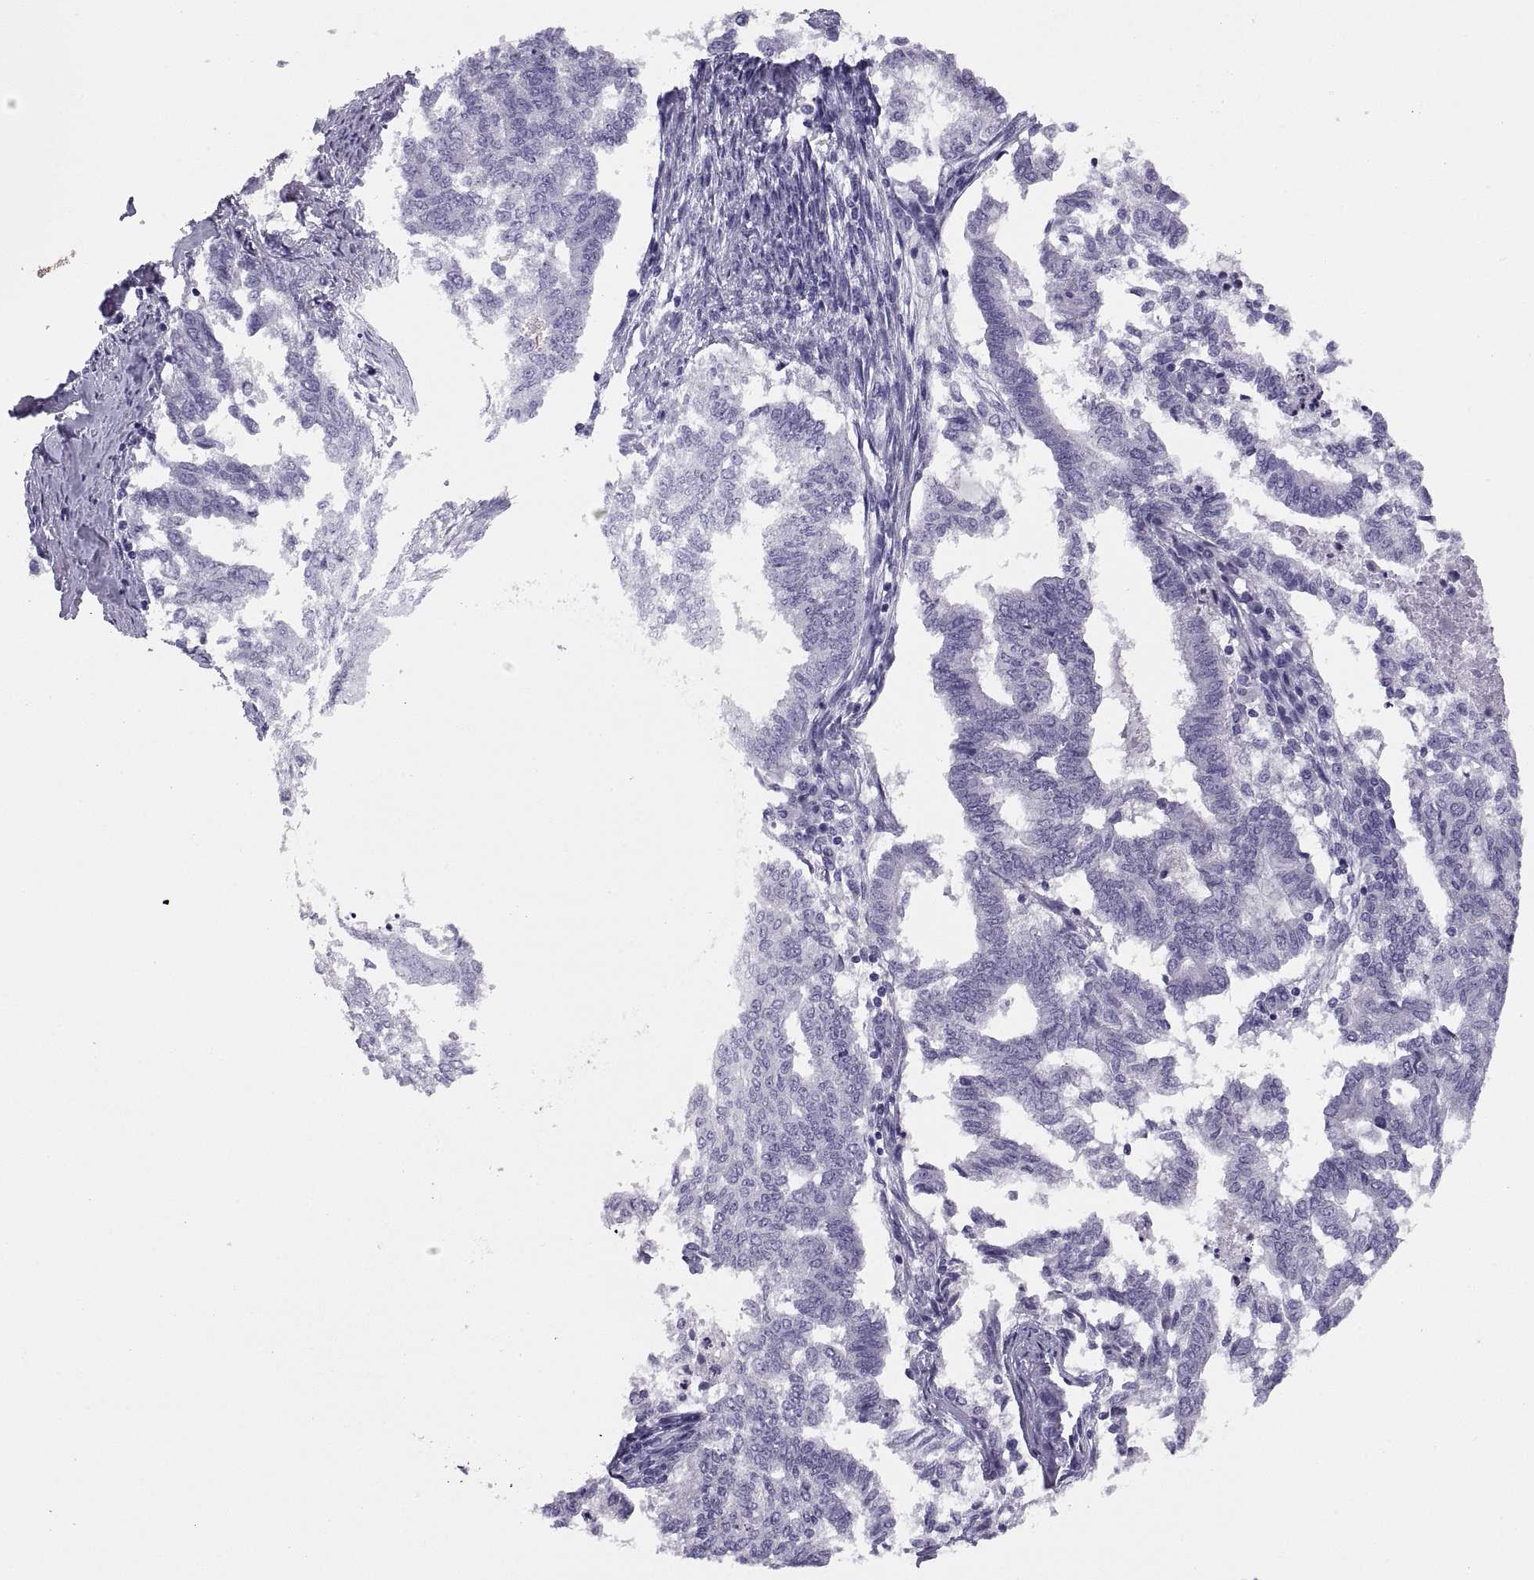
{"staining": {"intensity": "negative", "quantity": "none", "location": "none"}, "tissue": "endometrial cancer", "cell_type": "Tumor cells", "image_type": "cancer", "snomed": [{"axis": "morphology", "description": "Adenocarcinoma, NOS"}, {"axis": "topography", "description": "Endometrium"}], "caption": "The IHC photomicrograph has no significant staining in tumor cells of endometrial cancer (adenocarcinoma) tissue.", "gene": "RGS20", "patient": {"sex": "female", "age": 79}}